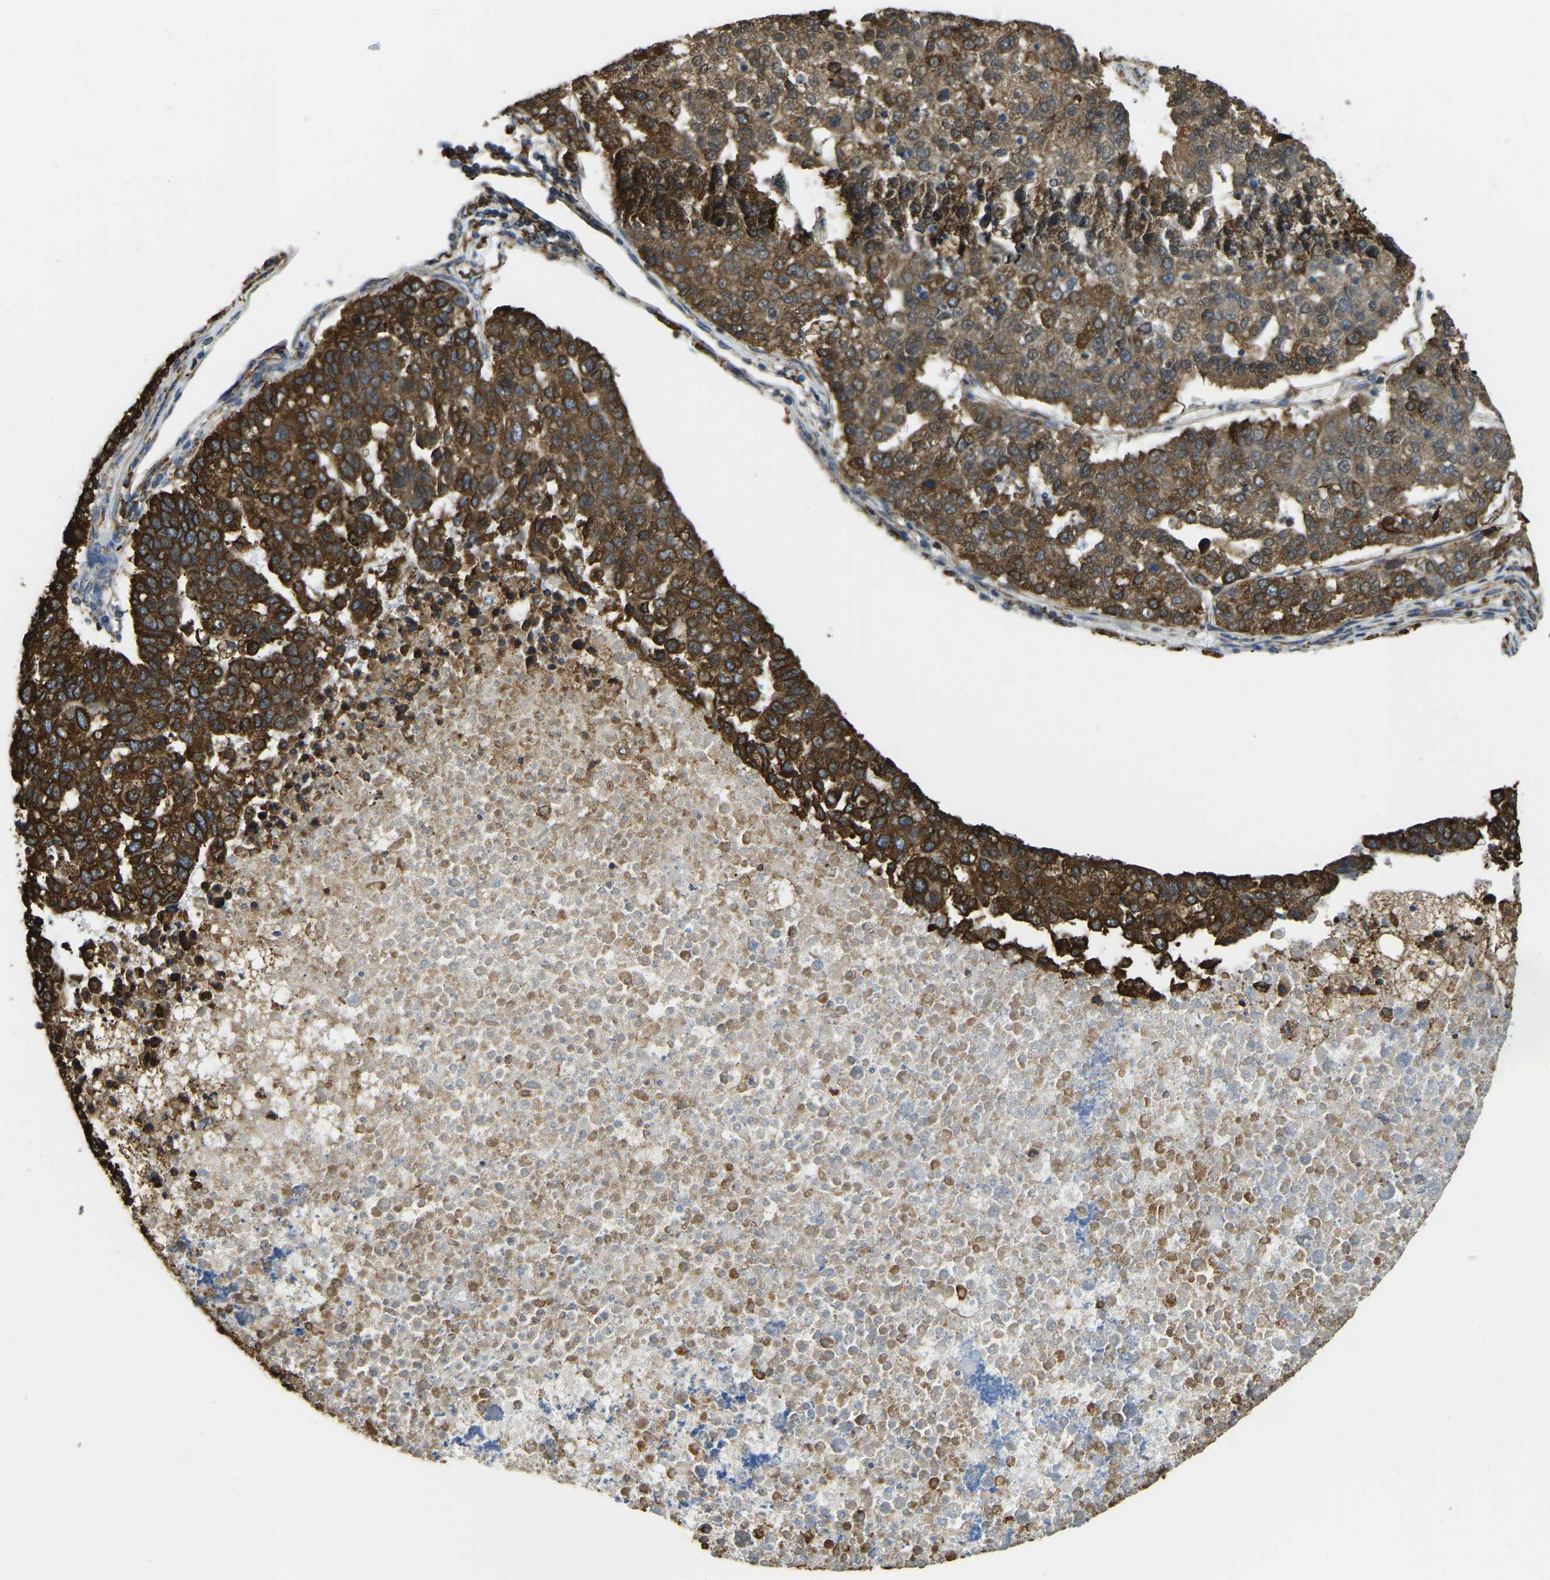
{"staining": {"intensity": "strong", "quantity": ">75%", "location": "cytoplasmic/membranous"}, "tissue": "pancreatic cancer", "cell_type": "Tumor cells", "image_type": "cancer", "snomed": [{"axis": "morphology", "description": "Adenocarcinoma, NOS"}, {"axis": "topography", "description": "Pancreas"}], "caption": "Protein expression analysis of human pancreatic cancer reveals strong cytoplasmic/membranous staining in about >75% of tumor cells. (IHC, brightfield microscopy, high magnification).", "gene": "RNF115", "patient": {"sex": "female", "age": 61}}